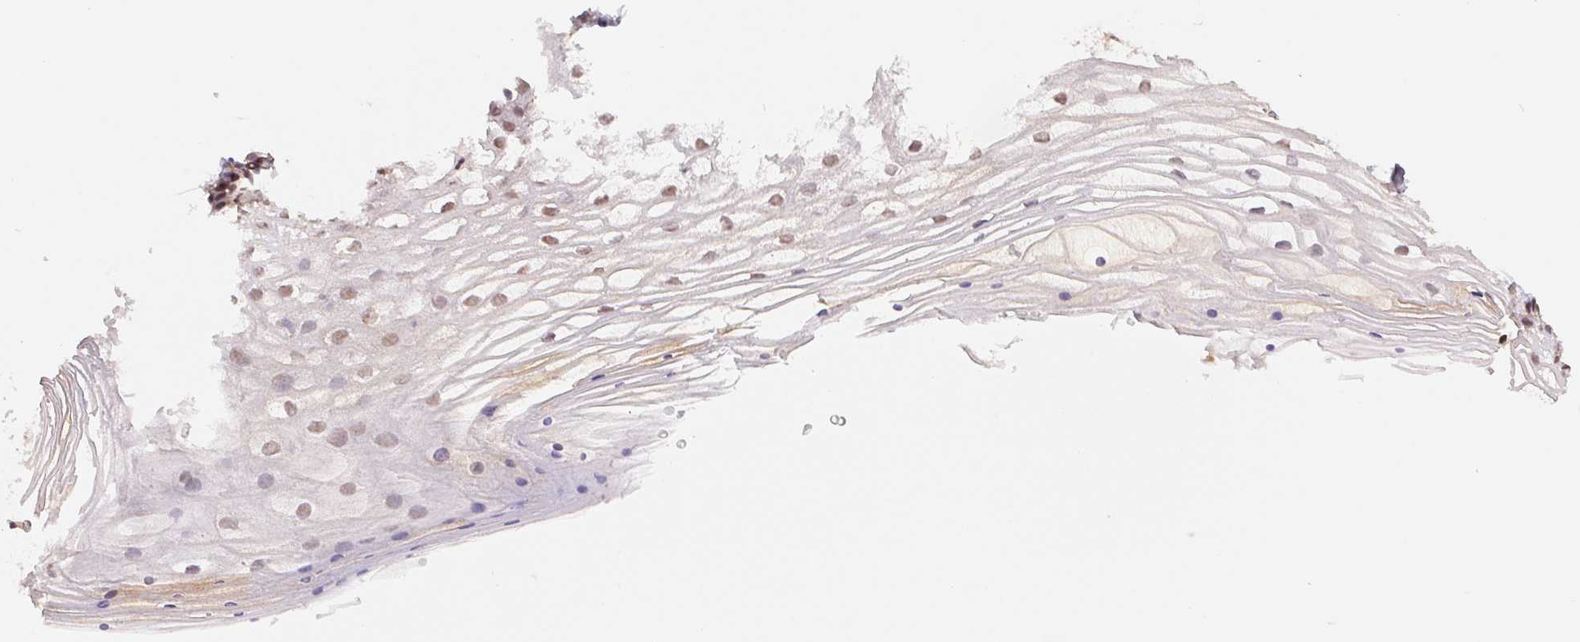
{"staining": {"intensity": "weak", "quantity": ">75%", "location": "nuclear"}, "tissue": "vagina", "cell_type": "Squamous epithelial cells", "image_type": "normal", "snomed": [{"axis": "morphology", "description": "Normal tissue, NOS"}, {"axis": "topography", "description": "Vagina"}], "caption": "Human vagina stained with a brown dye displays weak nuclear positive positivity in about >75% of squamous epithelial cells.", "gene": "CDC123", "patient": {"sex": "female", "age": 42}}